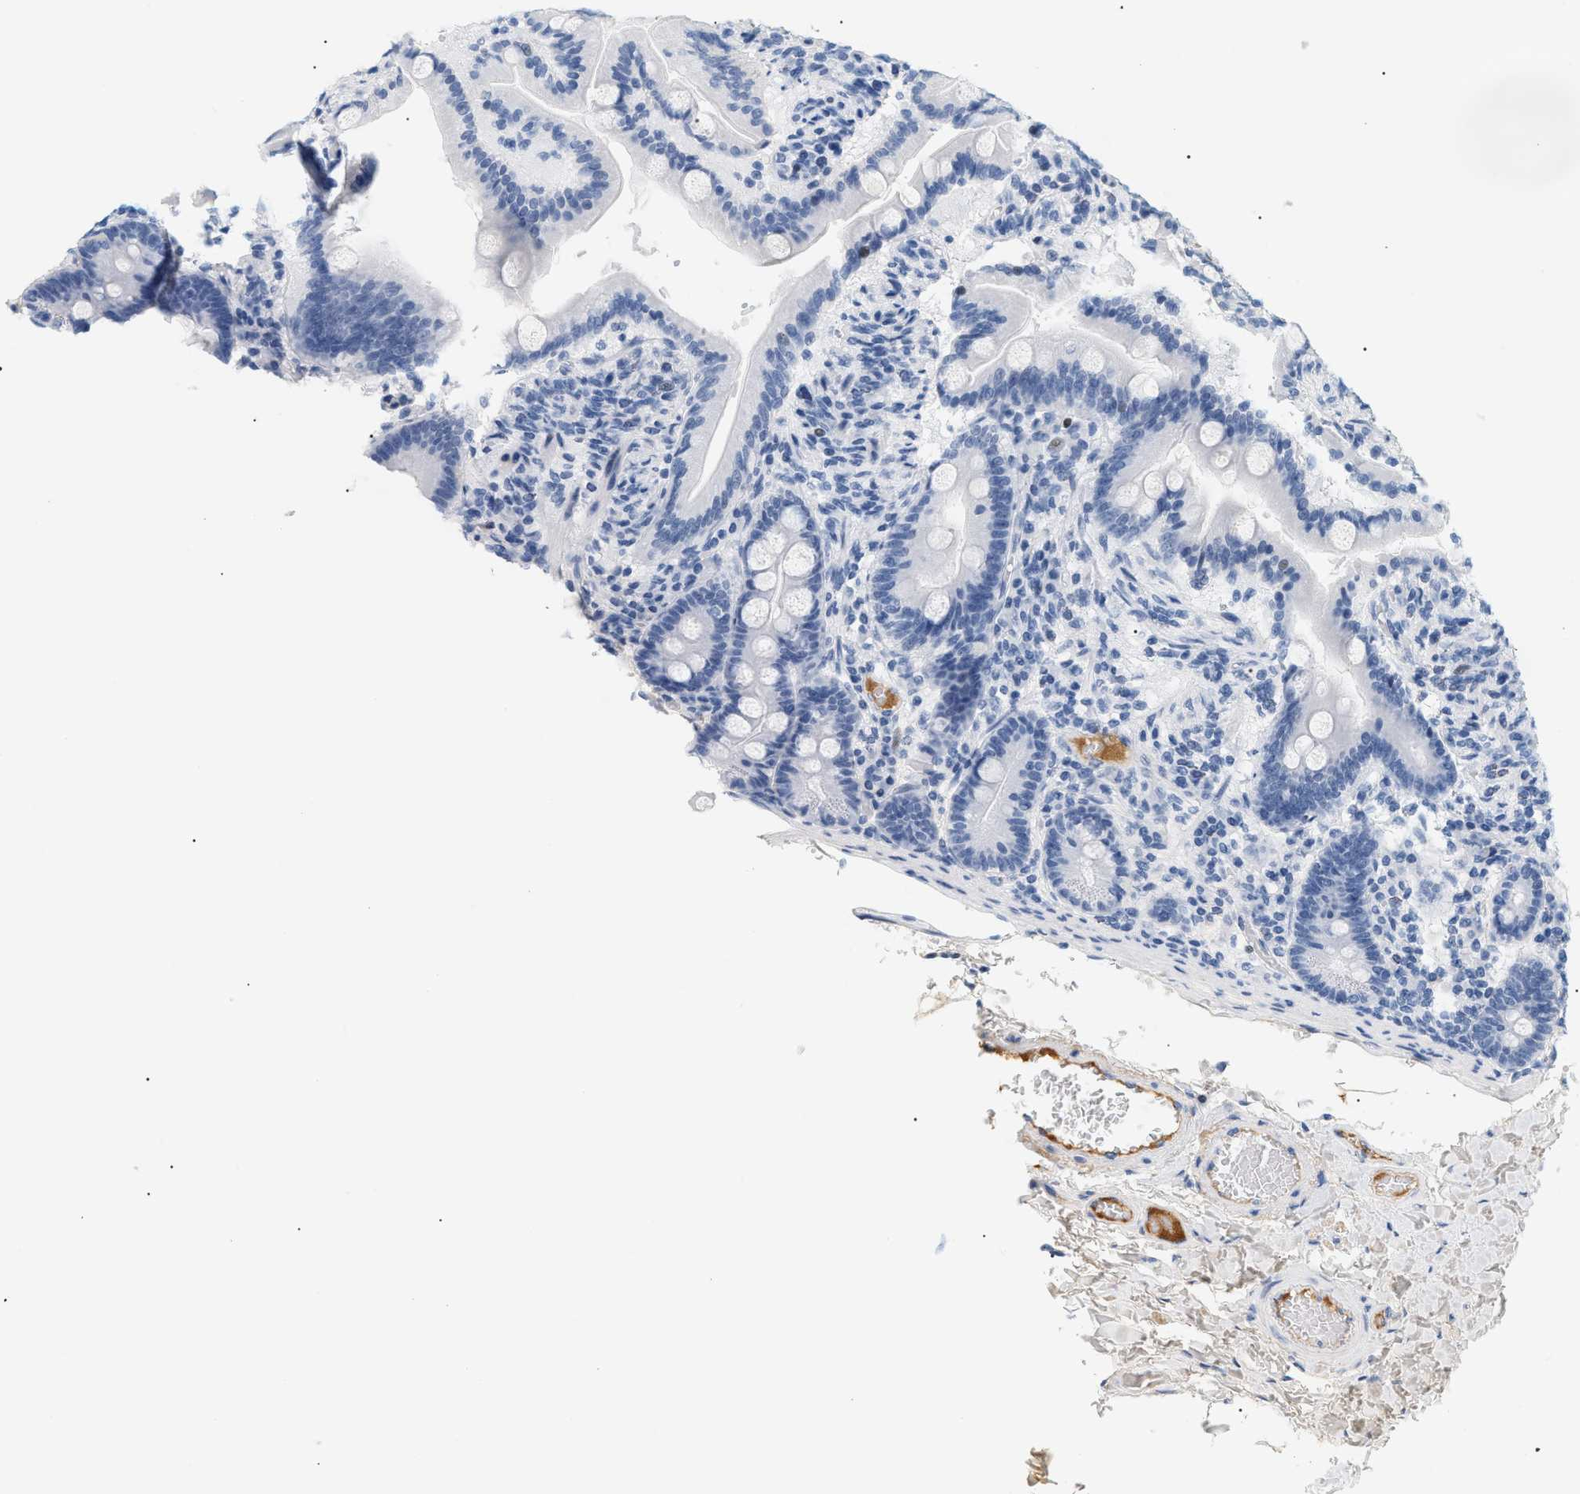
{"staining": {"intensity": "negative", "quantity": "none", "location": "none"}, "tissue": "duodenum", "cell_type": "Glandular cells", "image_type": "normal", "snomed": [{"axis": "morphology", "description": "Normal tissue, NOS"}, {"axis": "topography", "description": "Duodenum"}], "caption": "A photomicrograph of duodenum stained for a protein demonstrates no brown staining in glandular cells.", "gene": "CFH", "patient": {"sex": "male", "age": 54}}